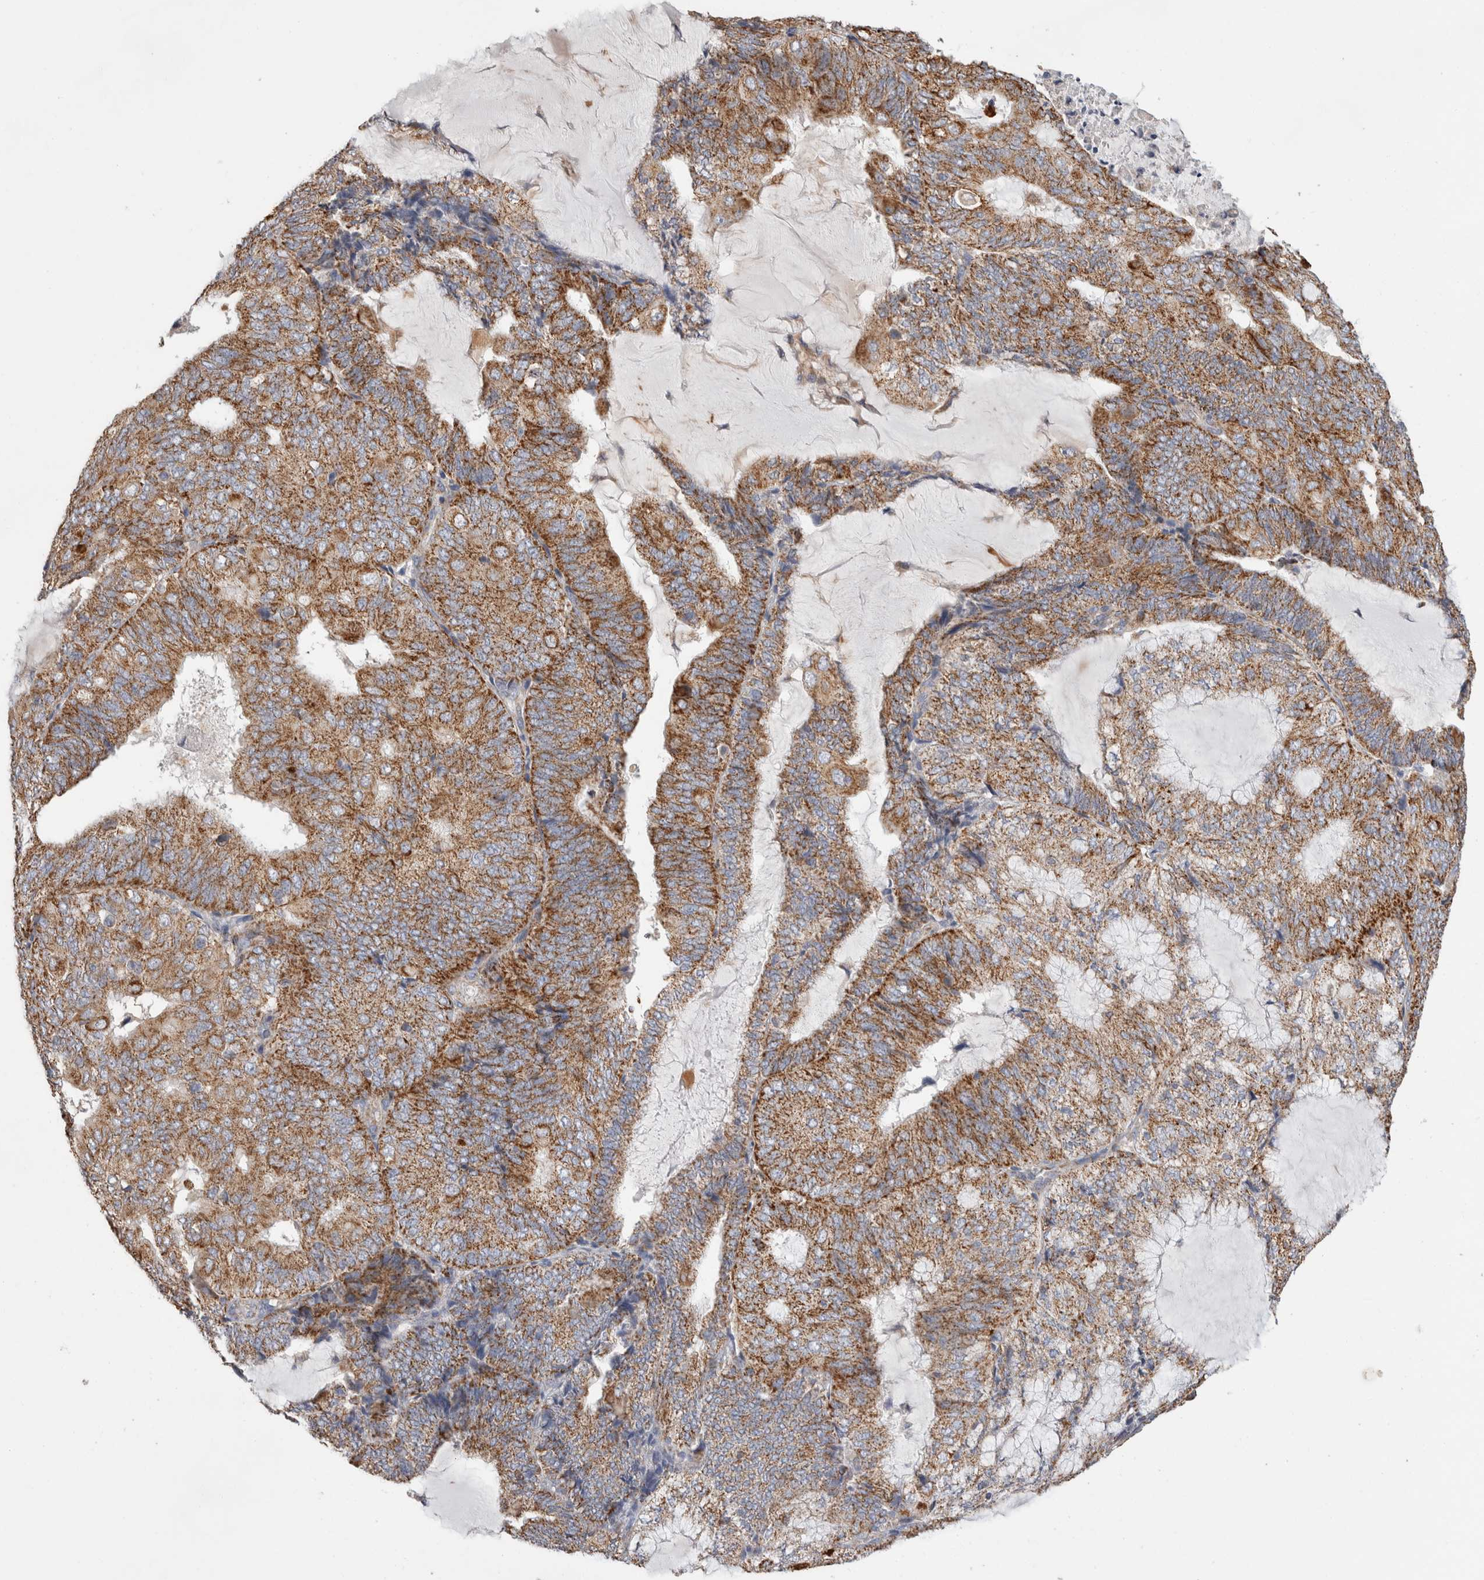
{"staining": {"intensity": "strong", "quantity": ">75%", "location": "cytoplasmic/membranous"}, "tissue": "endometrial cancer", "cell_type": "Tumor cells", "image_type": "cancer", "snomed": [{"axis": "morphology", "description": "Adenocarcinoma, NOS"}, {"axis": "topography", "description": "Endometrium"}], "caption": "This photomicrograph demonstrates IHC staining of adenocarcinoma (endometrial), with high strong cytoplasmic/membranous staining in approximately >75% of tumor cells.", "gene": "IARS2", "patient": {"sex": "female", "age": 81}}